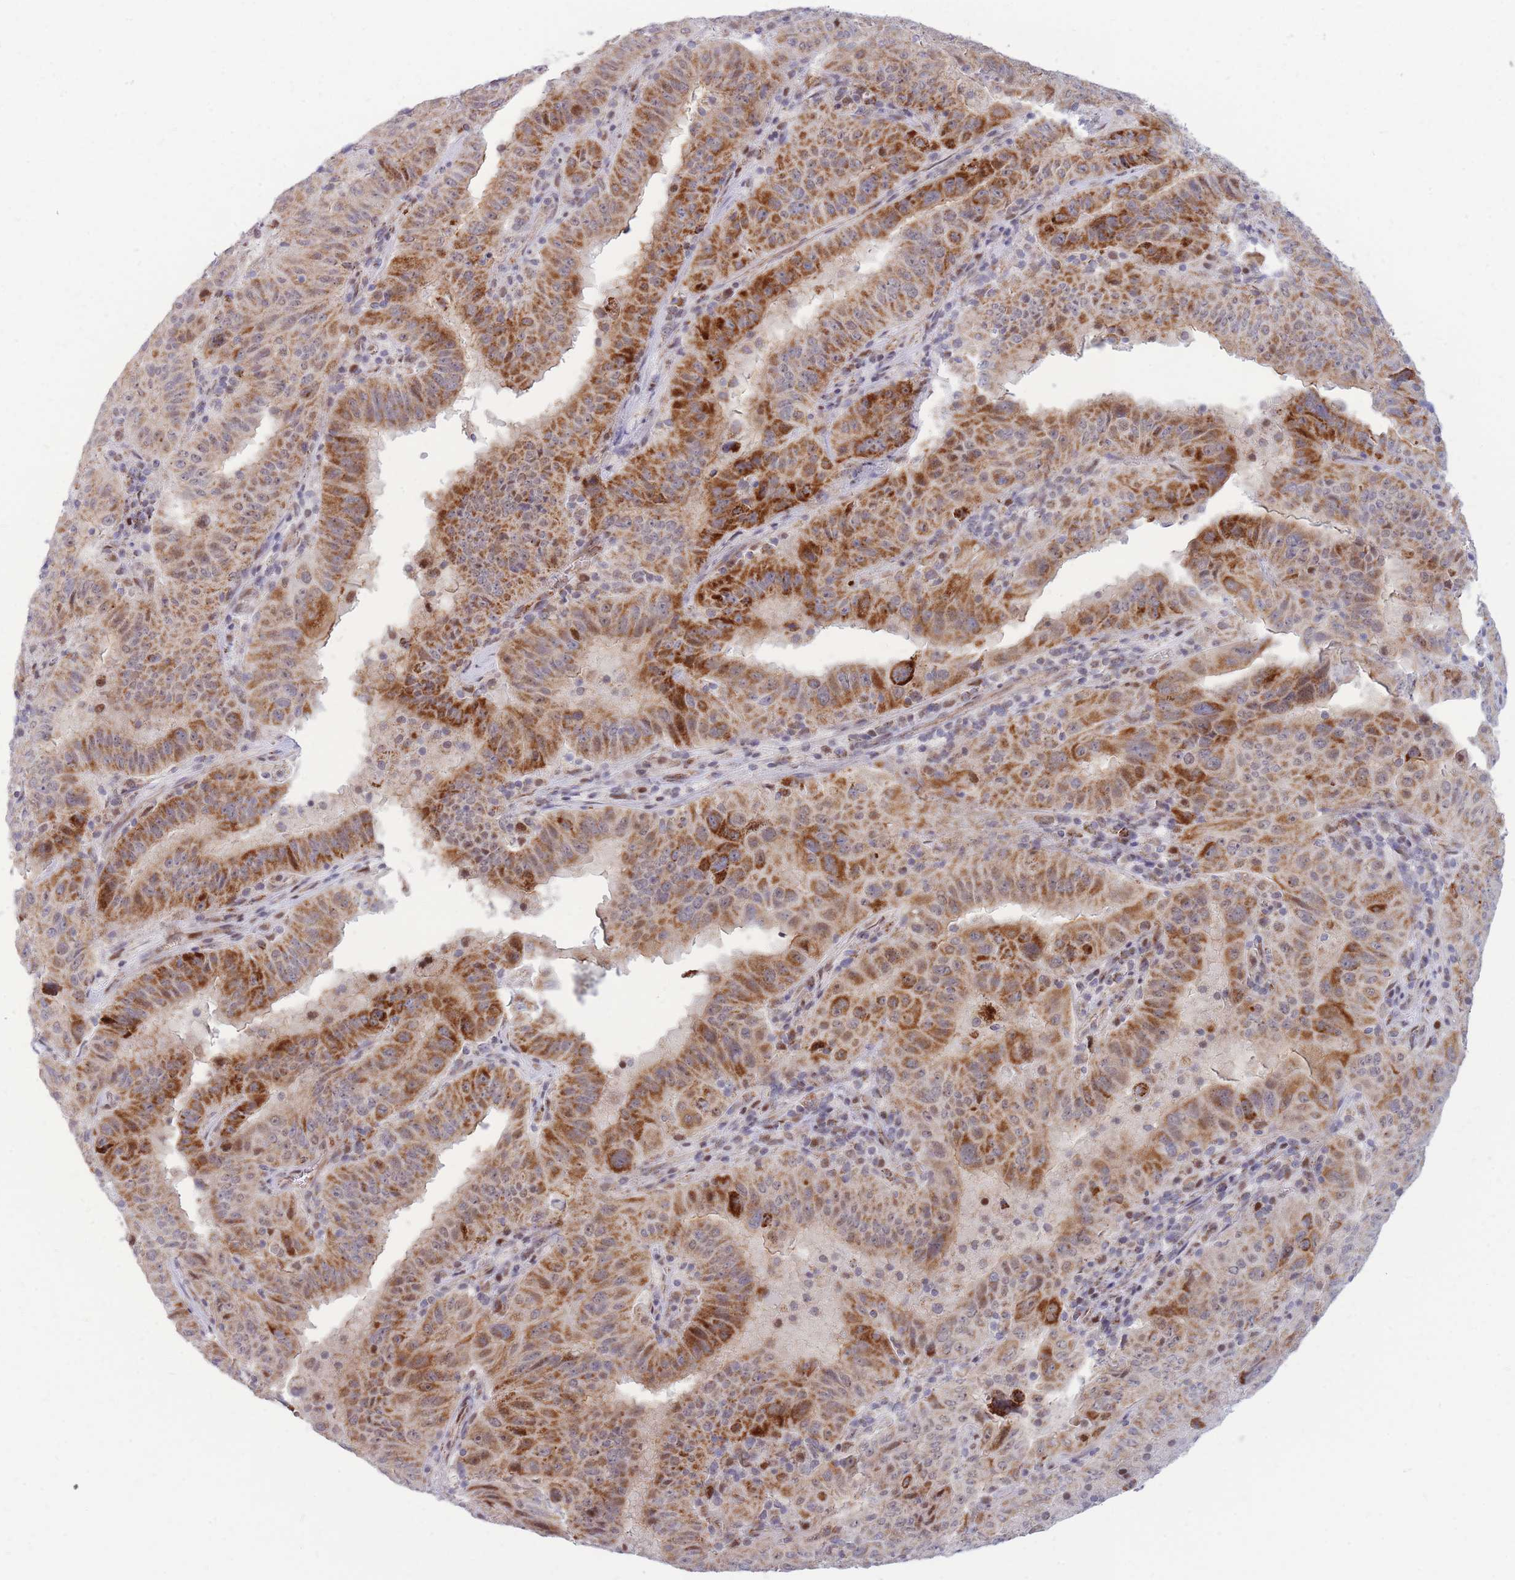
{"staining": {"intensity": "strong", "quantity": ">75%", "location": "cytoplasmic/membranous"}, "tissue": "pancreatic cancer", "cell_type": "Tumor cells", "image_type": "cancer", "snomed": [{"axis": "morphology", "description": "Adenocarcinoma, NOS"}, {"axis": "topography", "description": "Pancreas"}], "caption": "A brown stain labels strong cytoplasmic/membranous positivity of a protein in pancreatic cancer tumor cells. (DAB IHC with brightfield microscopy, high magnification).", "gene": "MOB4", "patient": {"sex": "male", "age": 63}}